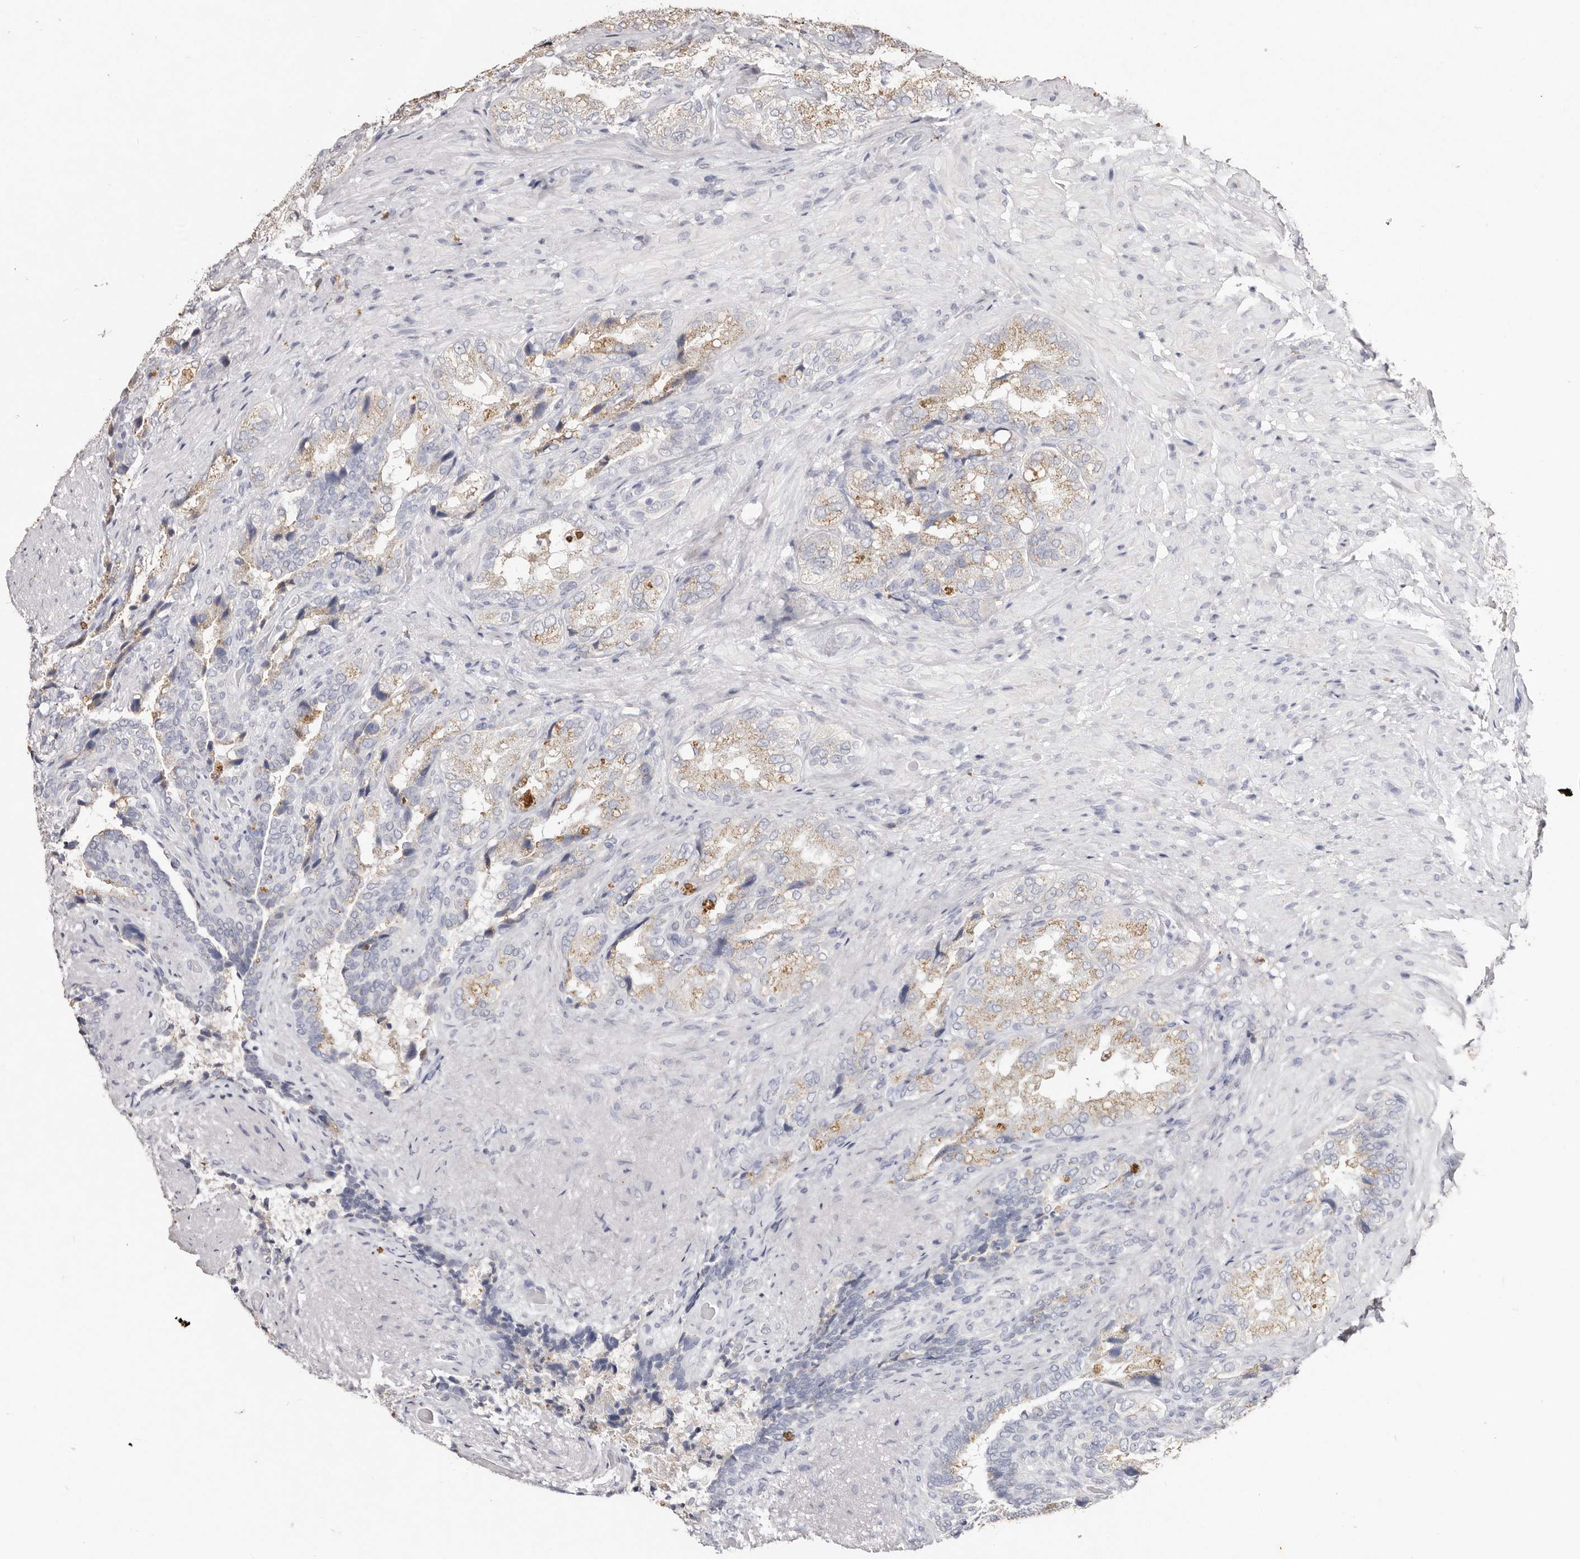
{"staining": {"intensity": "moderate", "quantity": ">75%", "location": "cytoplasmic/membranous"}, "tissue": "seminal vesicle", "cell_type": "Glandular cells", "image_type": "normal", "snomed": [{"axis": "morphology", "description": "Normal tissue, NOS"}, {"axis": "topography", "description": "Seminal veicle"}, {"axis": "topography", "description": "Peripheral nerve tissue"}], "caption": "IHC (DAB) staining of unremarkable seminal vesicle reveals moderate cytoplasmic/membranous protein expression in approximately >75% of glandular cells.", "gene": "LGALS7B", "patient": {"sex": "male", "age": 63}}